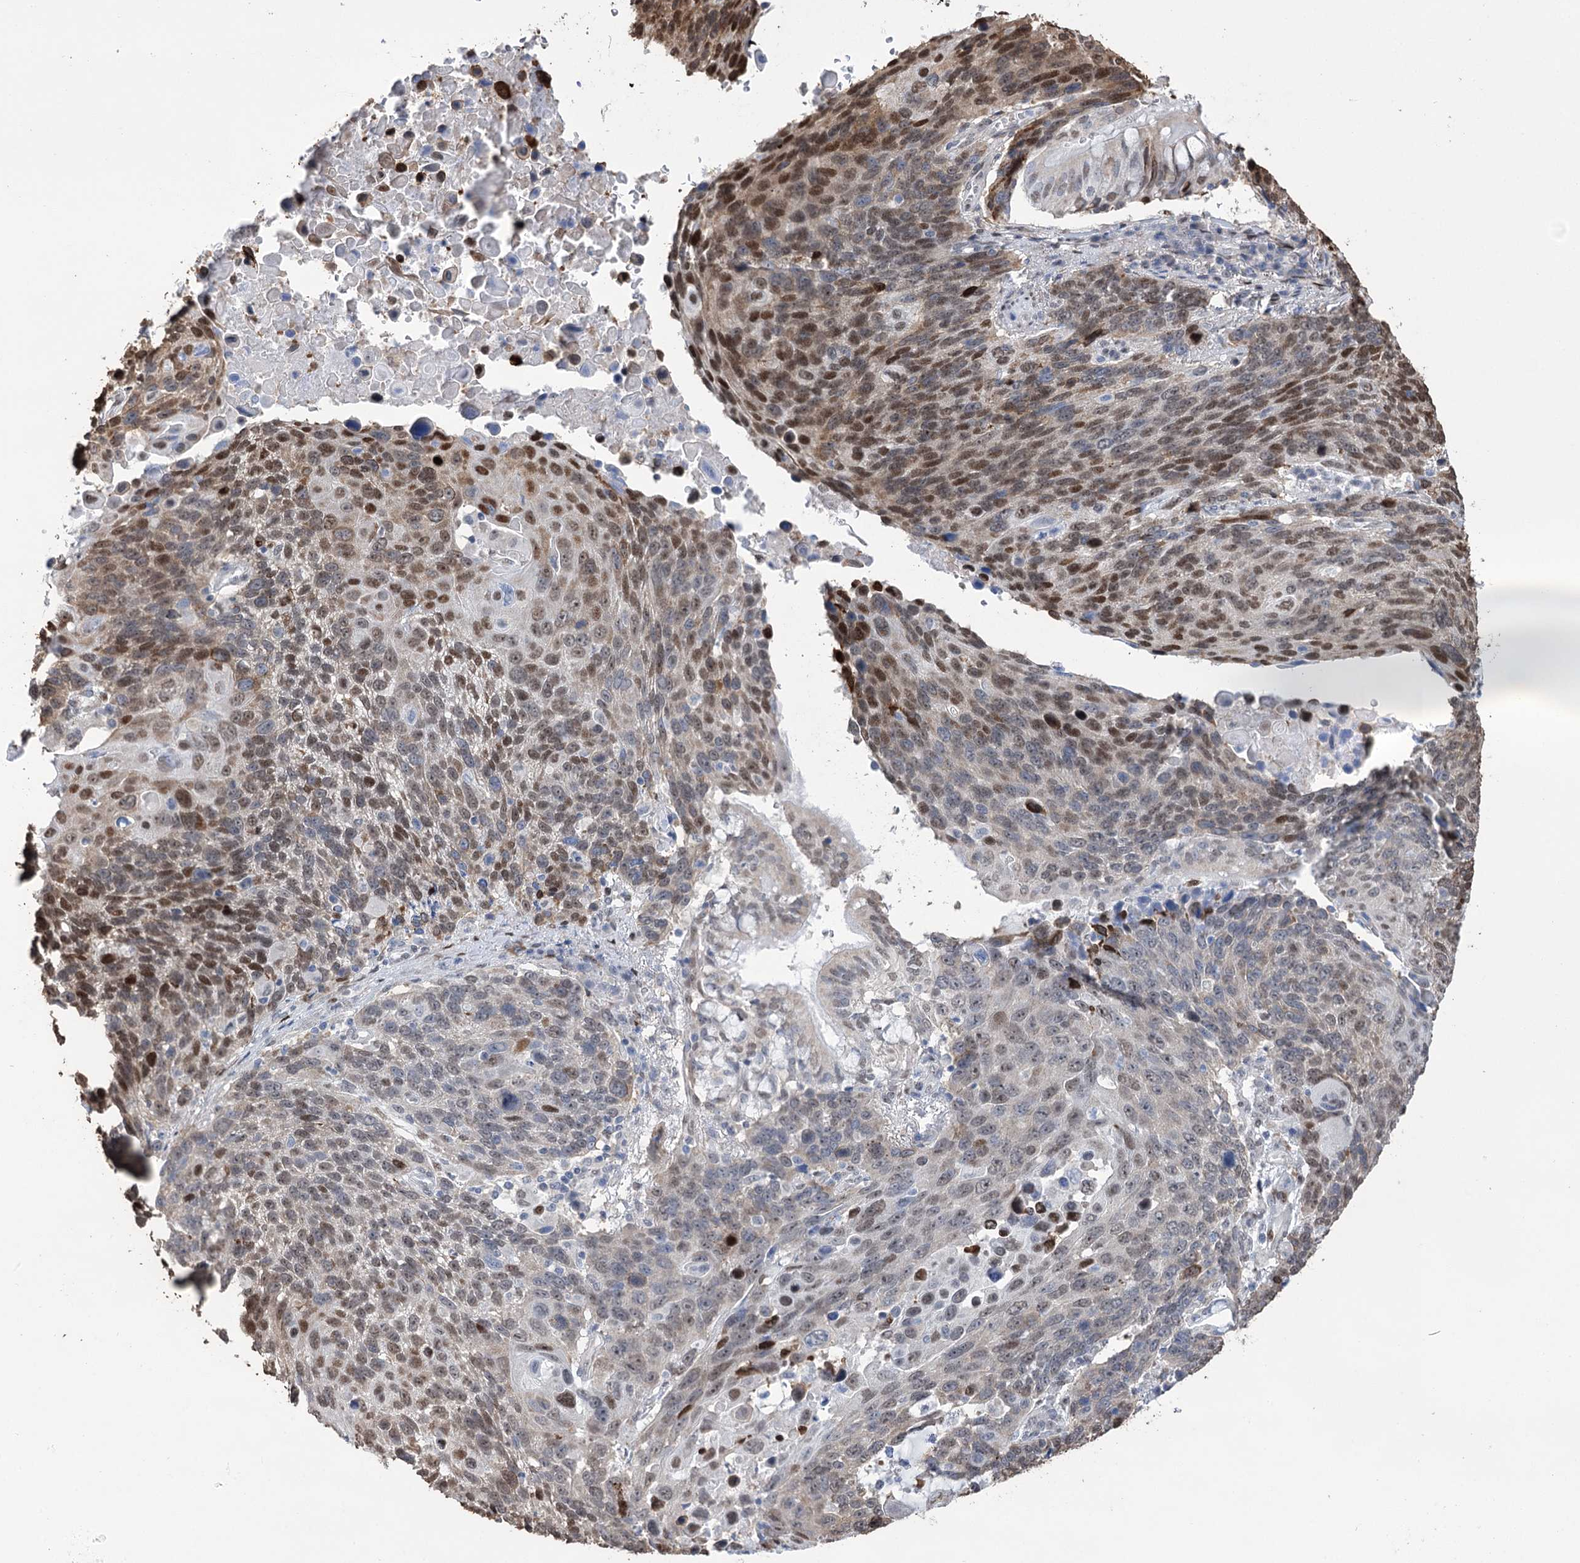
{"staining": {"intensity": "moderate", "quantity": "25%-75%", "location": "nuclear"}, "tissue": "lung cancer", "cell_type": "Tumor cells", "image_type": "cancer", "snomed": [{"axis": "morphology", "description": "Squamous cell carcinoma, NOS"}, {"axis": "topography", "description": "Lung"}], "caption": "Brown immunohistochemical staining in lung cancer (squamous cell carcinoma) reveals moderate nuclear positivity in about 25%-75% of tumor cells.", "gene": "NFU1", "patient": {"sex": "male", "age": 66}}